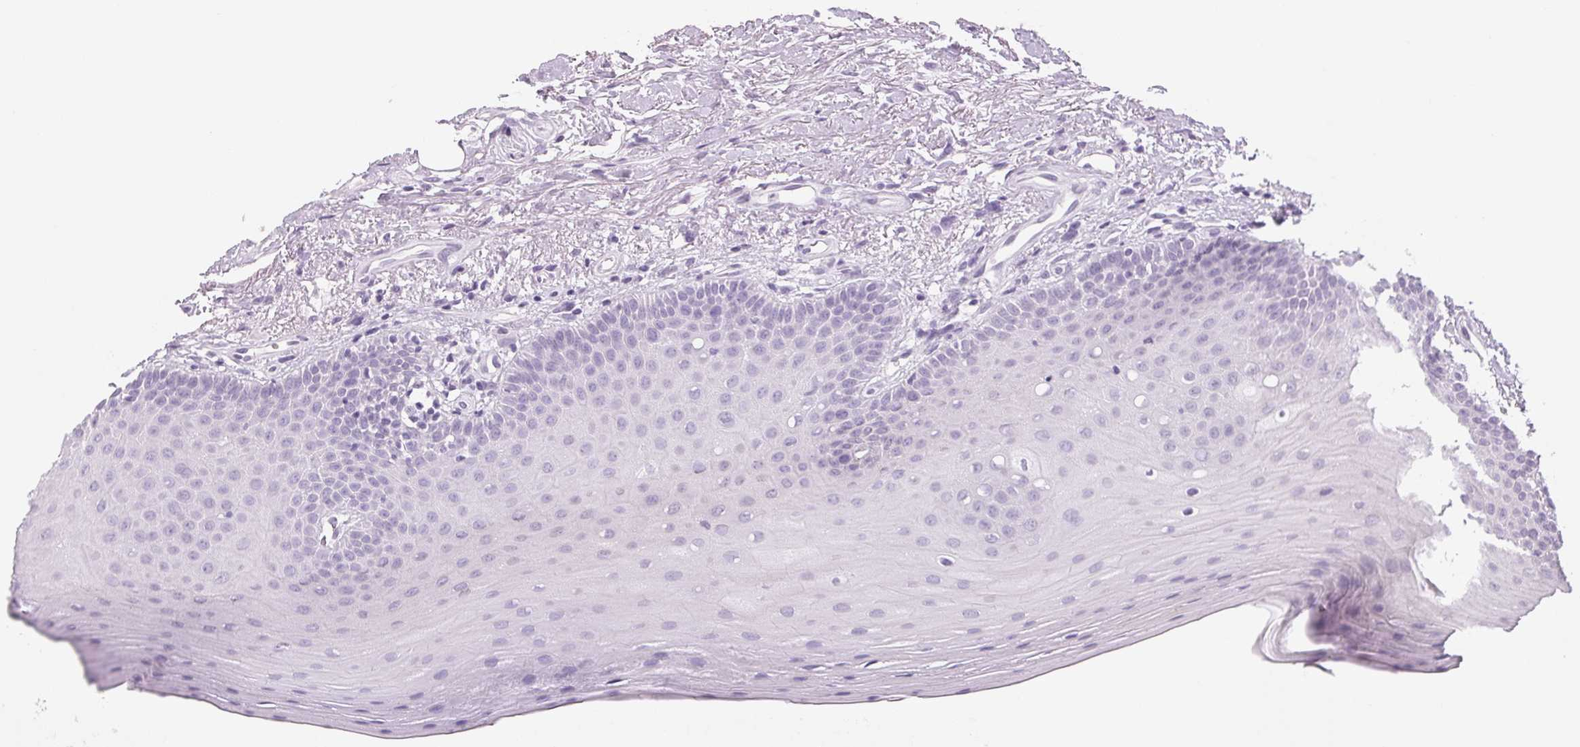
{"staining": {"intensity": "negative", "quantity": "none", "location": "none"}, "tissue": "oral mucosa", "cell_type": "Squamous epithelial cells", "image_type": "normal", "snomed": [{"axis": "morphology", "description": "Normal tissue, NOS"}, {"axis": "morphology", "description": "Normal morphology"}, {"axis": "topography", "description": "Oral tissue"}], "caption": "High magnification brightfield microscopy of unremarkable oral mucosa stained with DAB (brown) and counterstained with hematoxylin (blue): squamous epithelial cells show no significant positivity. (Brightfield microscopy of DAB (3,3'-diaminobenzidine) IHC at high magnification).", "gene": "COX14", "patient": {"sex": "female", "age": 76}}